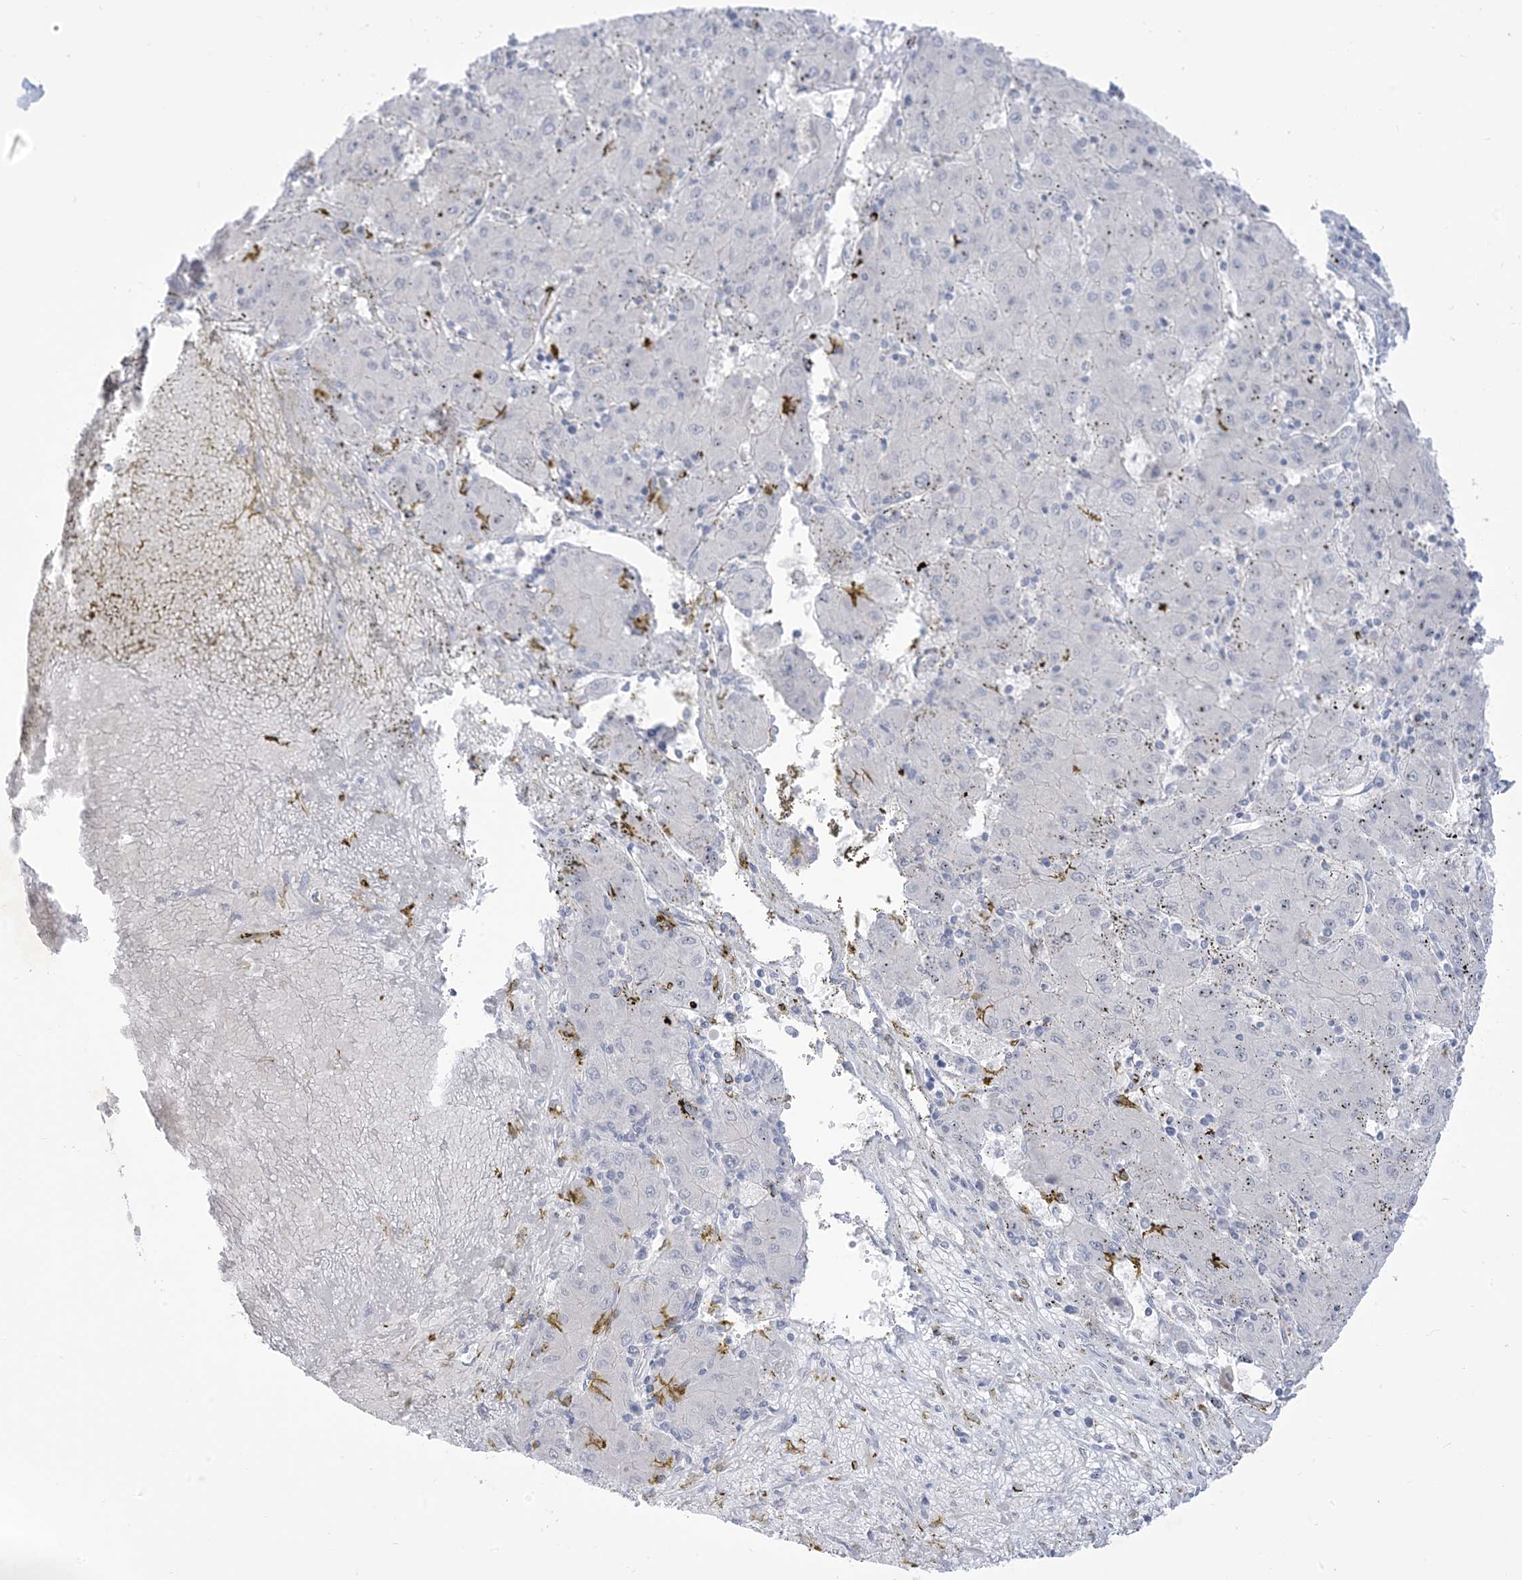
{"staining": {"intensity": "negative", "quantity": "none", "location": "none"}, "tissue": "liver cancer", "cell_type": "Tumor cells", "image_type": "cancer", "snomed": [{"axis": "morphology", "description": "Carcinoma, Hepatocellular, NOS"}, {"axis": "topography", "description": "Liver"}], "caption": "Liver hepatocellular carcinoma was stained to show a protein in brown. There is no significant positivity in tumor cells.", "gene": "MTHFD2L", "patient": {"sex": "male", "age": 72}}